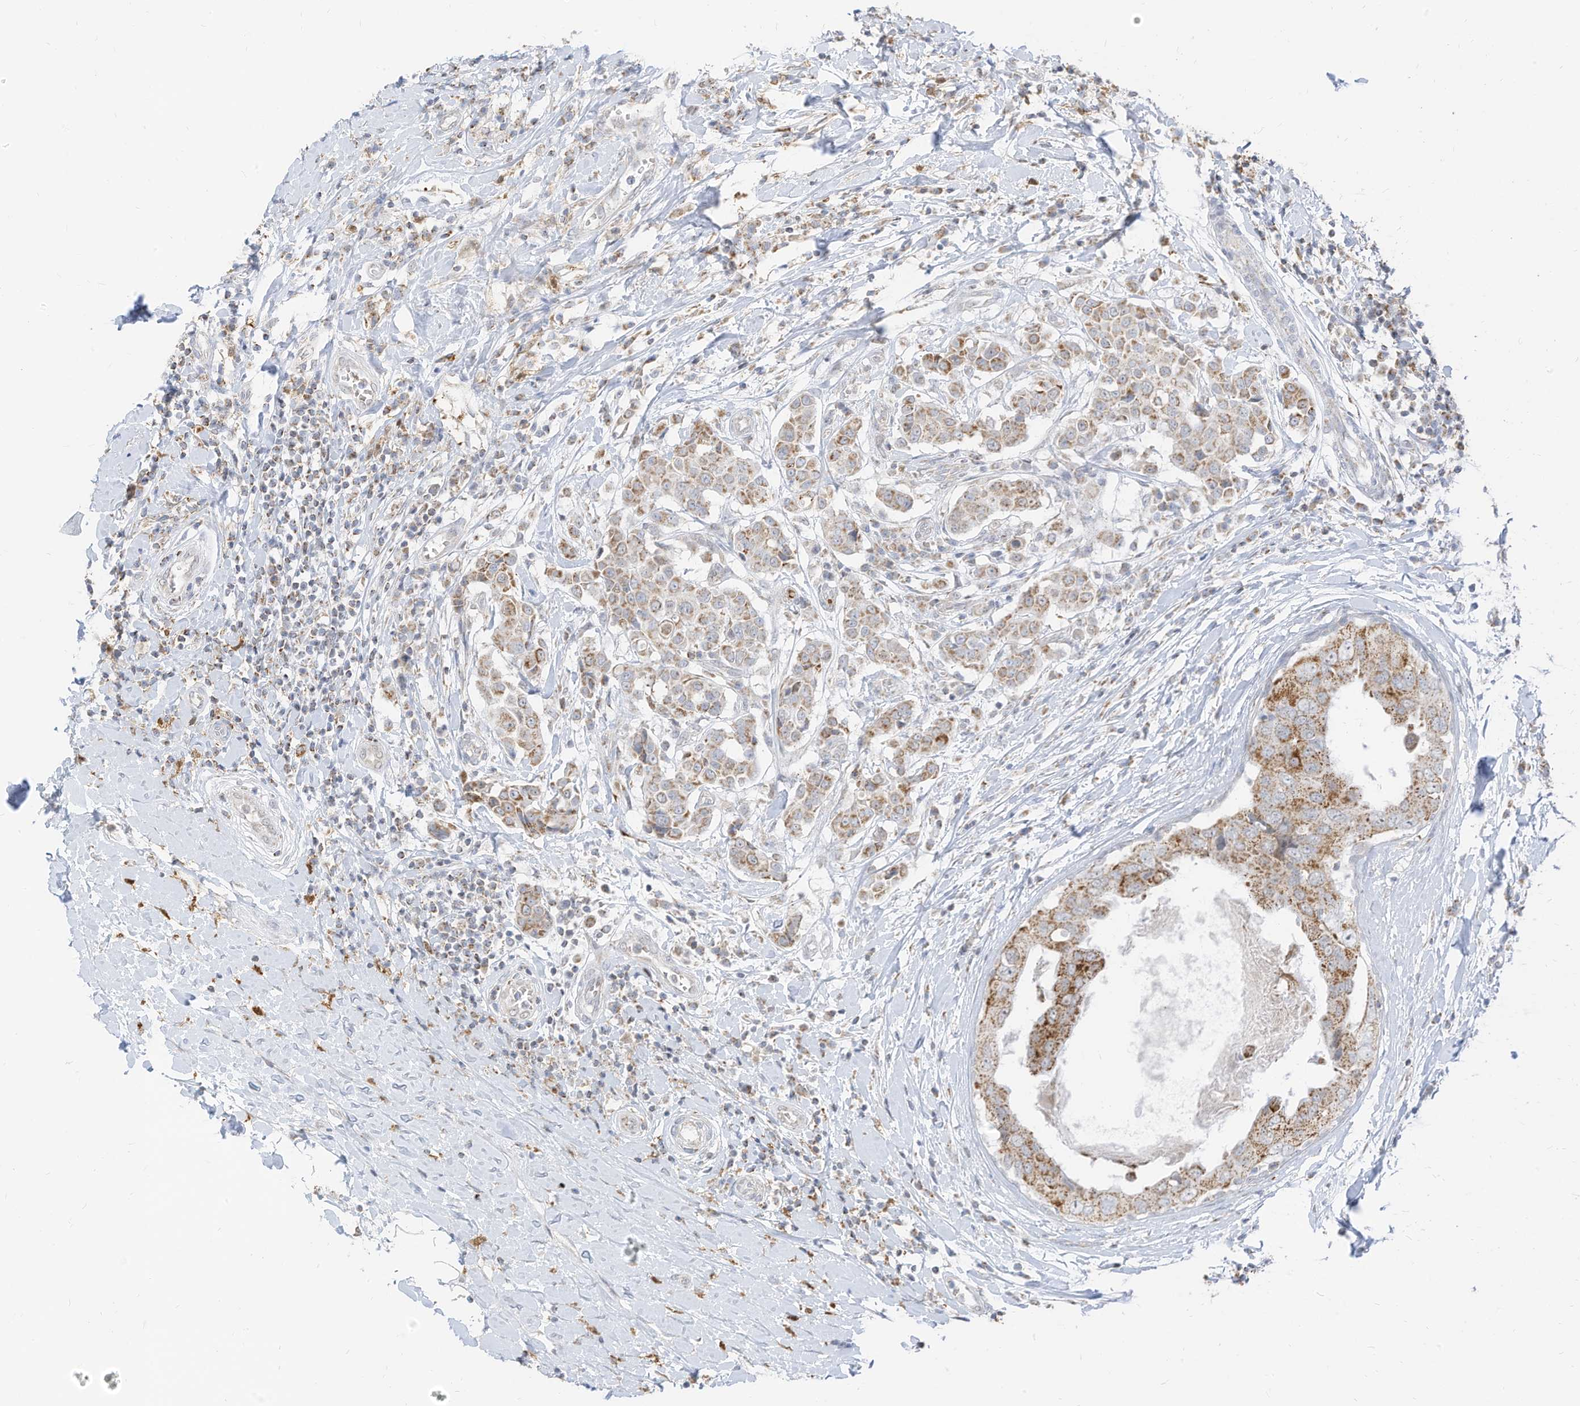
{"staining": {"intensity": "moderate", "quantity": ">75%", "location": "cytoplasmic/membranous"}, "tissue": "breast cancer", "cell_type": "Tumor cells", "image_type": "cancer", "snomed": [{"axis": "morphology", "description": "Duct carcinoma"}, {"axis": "topography", "description": "Breast"}], "caption": "Breast cancer (invasive ductal carcinoma) stained with a protein marker displays moderate staining in tumor cells.", "gene": "MTUS2", "patient": {"sex": "female", "age": 27}}